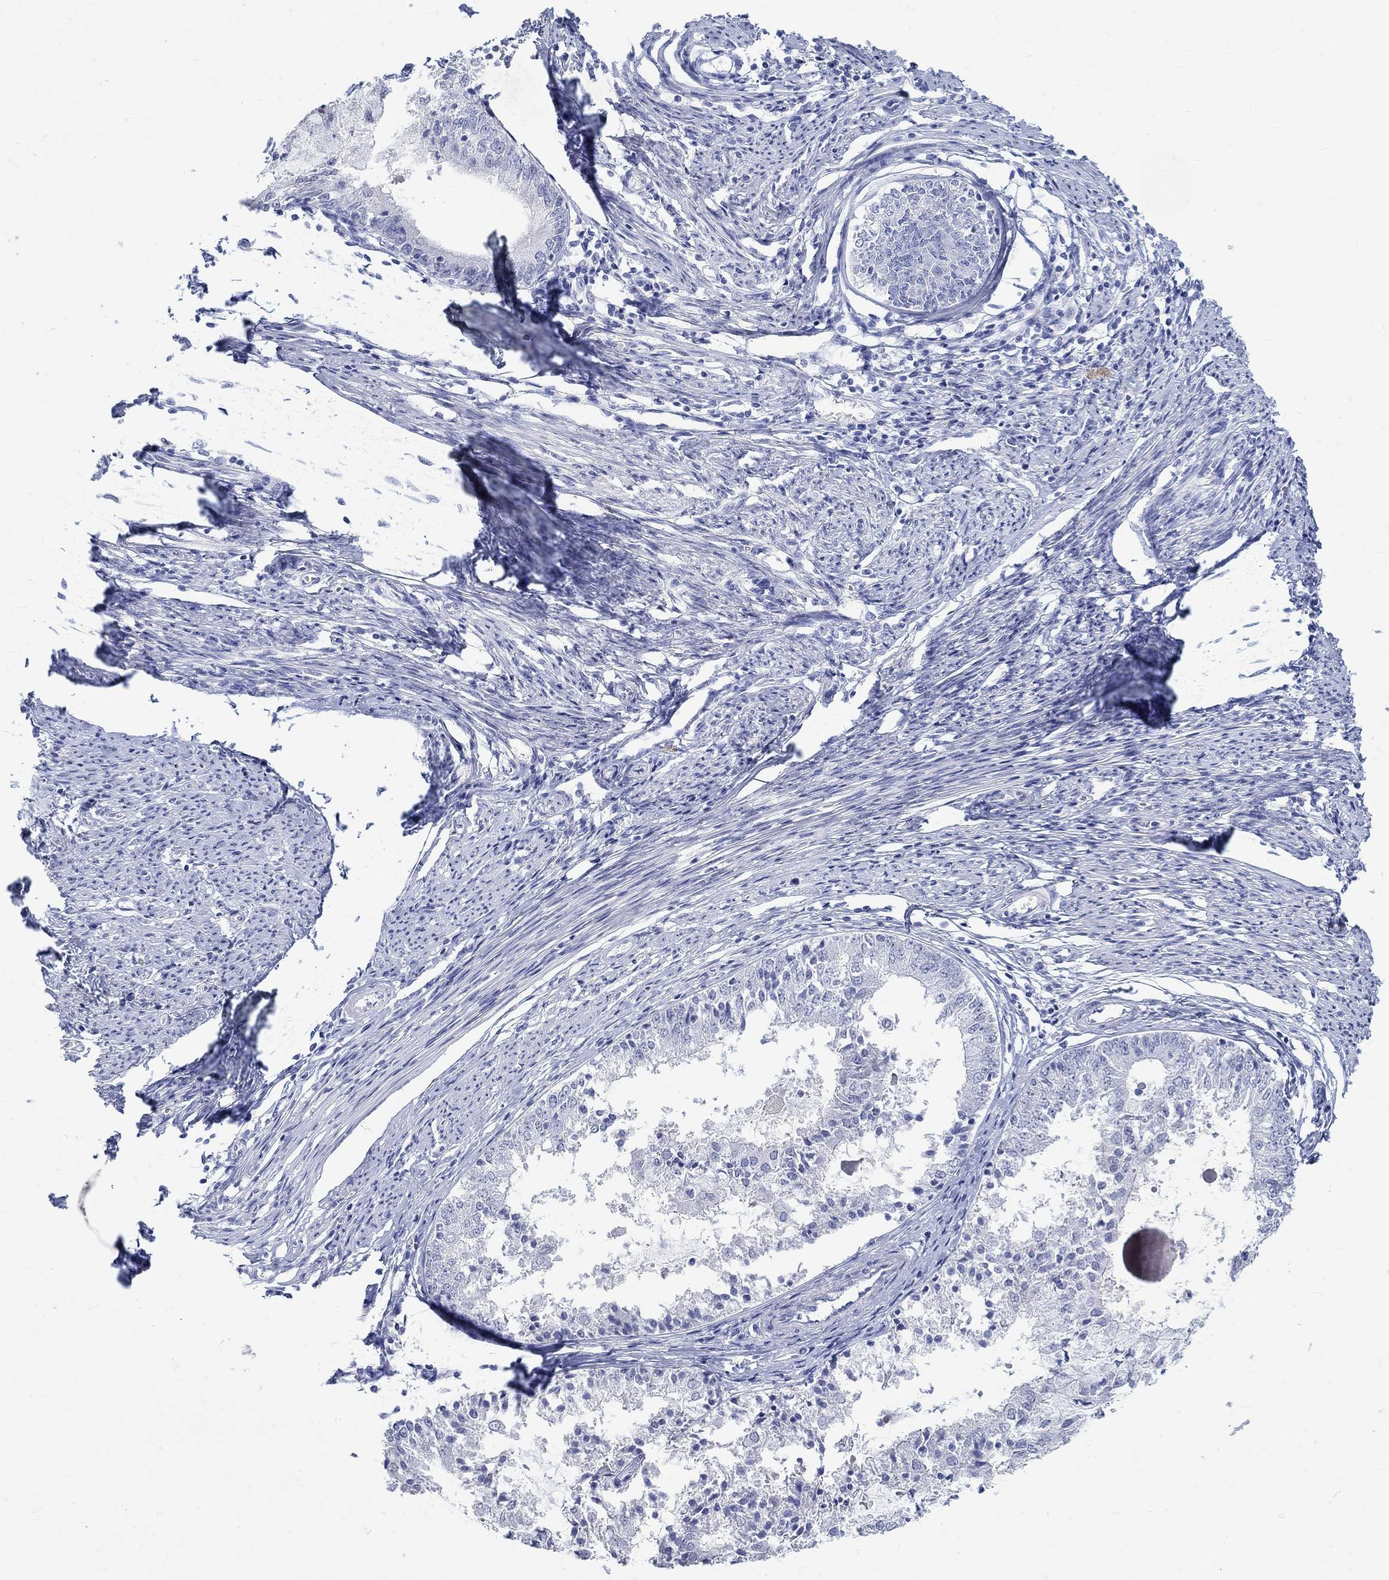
{"staining": {"intensity": "negative", "quantity": "none", "location": "none"}, "tissue": "endometrial cancer", "cell_type": "Tumor cells", "image_type": "cancer", "snomed": [{"axis": "morphology", "description": "Adenocarcinoma, NOS"}, {"axis": "topography", "description": "Endometrium"}], "caption": "Immunohistochemical staining of human endometrial cancer (adenocarcinoma) demonstrates no significant expression in tumor cells.", "gene": "GRIA3", "patient": {"sex": "female", "age": 57}}